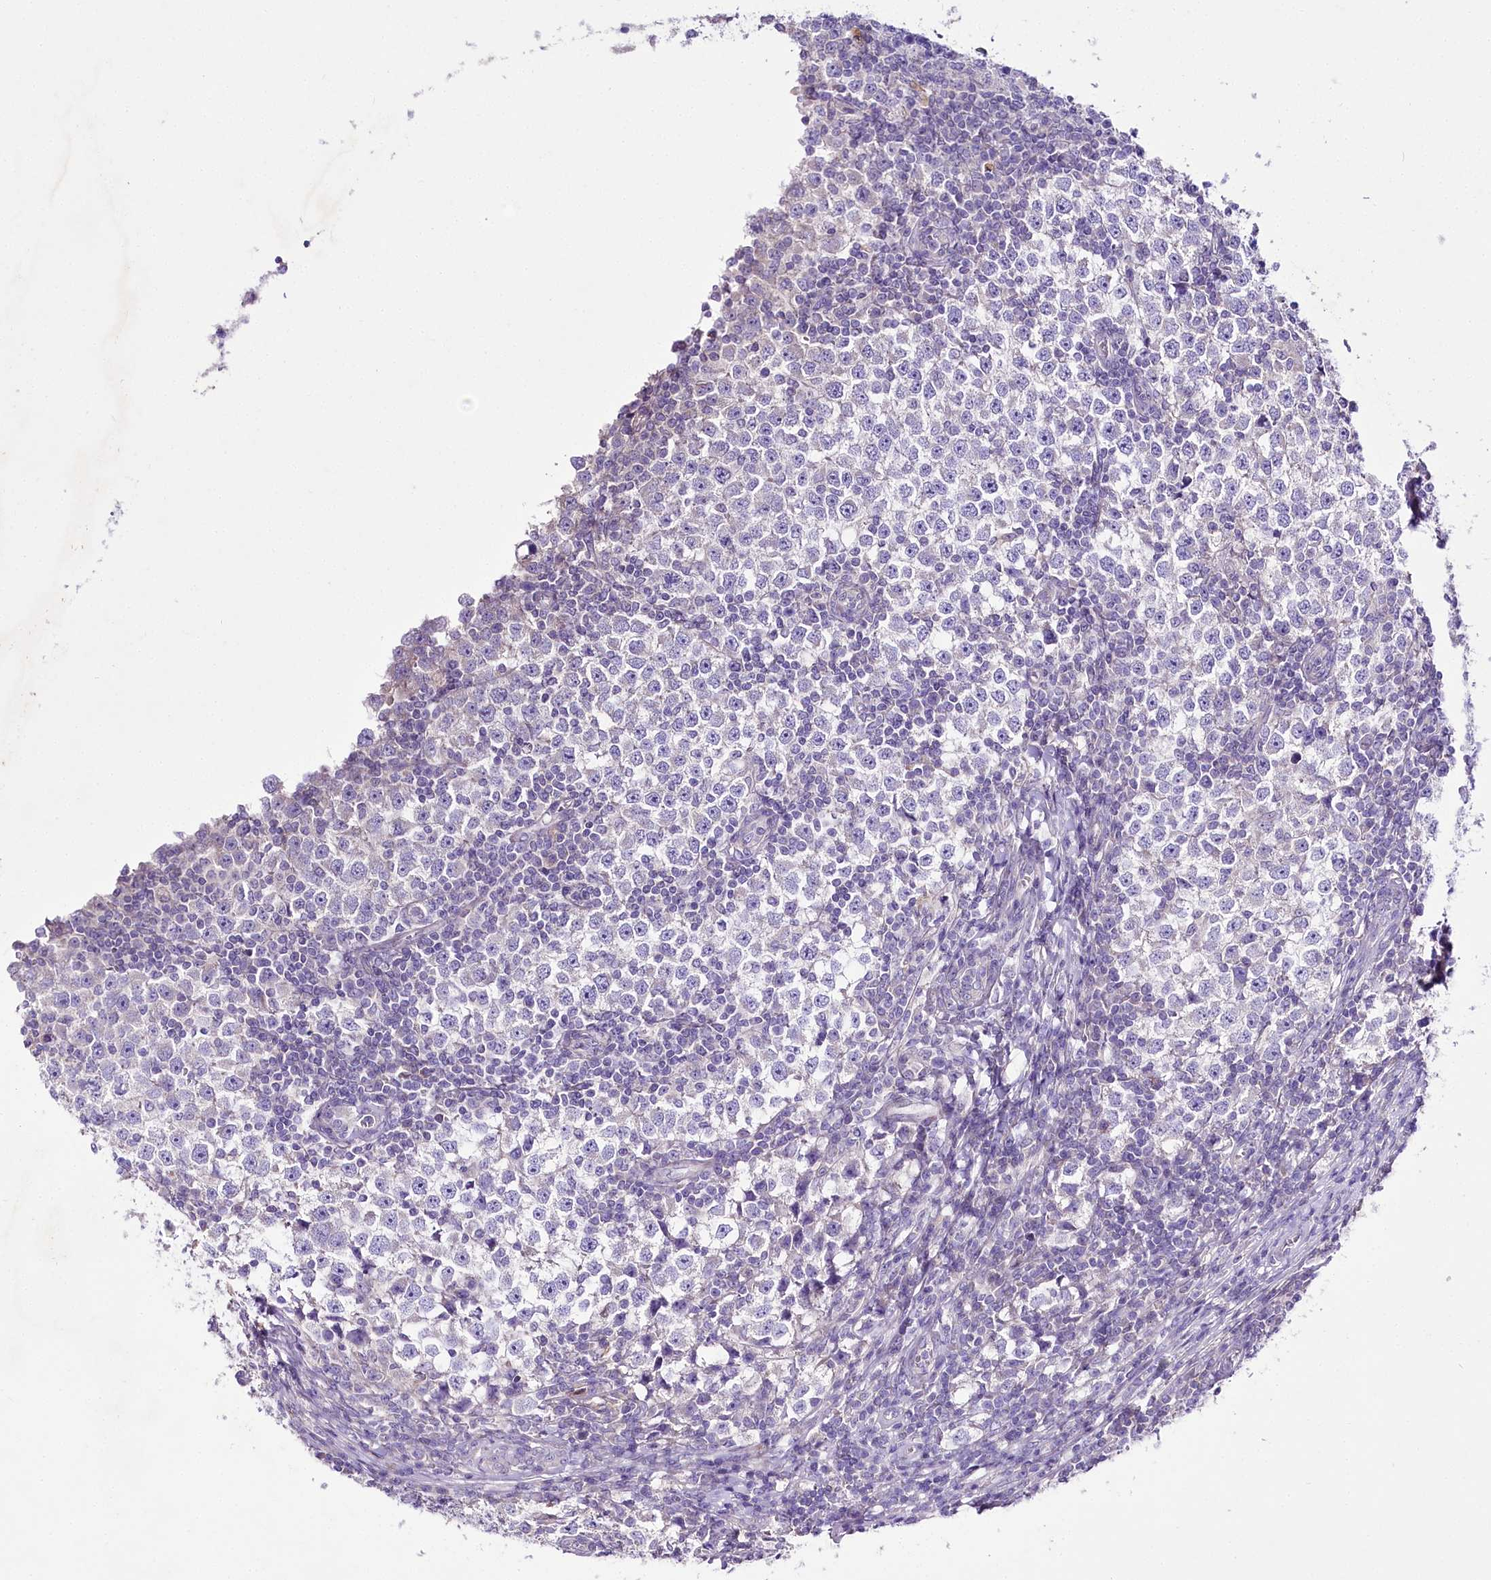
{"staining": {"intensity": "negative", "quantity": "none", "location": "none"}, "tissue": "testis cancer", "cell_type": "Tumor cells", "image_type": "cancer", "snomed": [{"axis": "morphology", "description": "Seminoma, NOS"}, {"axis": "topography", "description": "Testis"}], "caption": "Human testis cancer stained for a protein using immunohistochemistry reveals no staining in tumor cells.", "gene": "LRRC14B", "patient": {"sex": "male", "age": 65}}